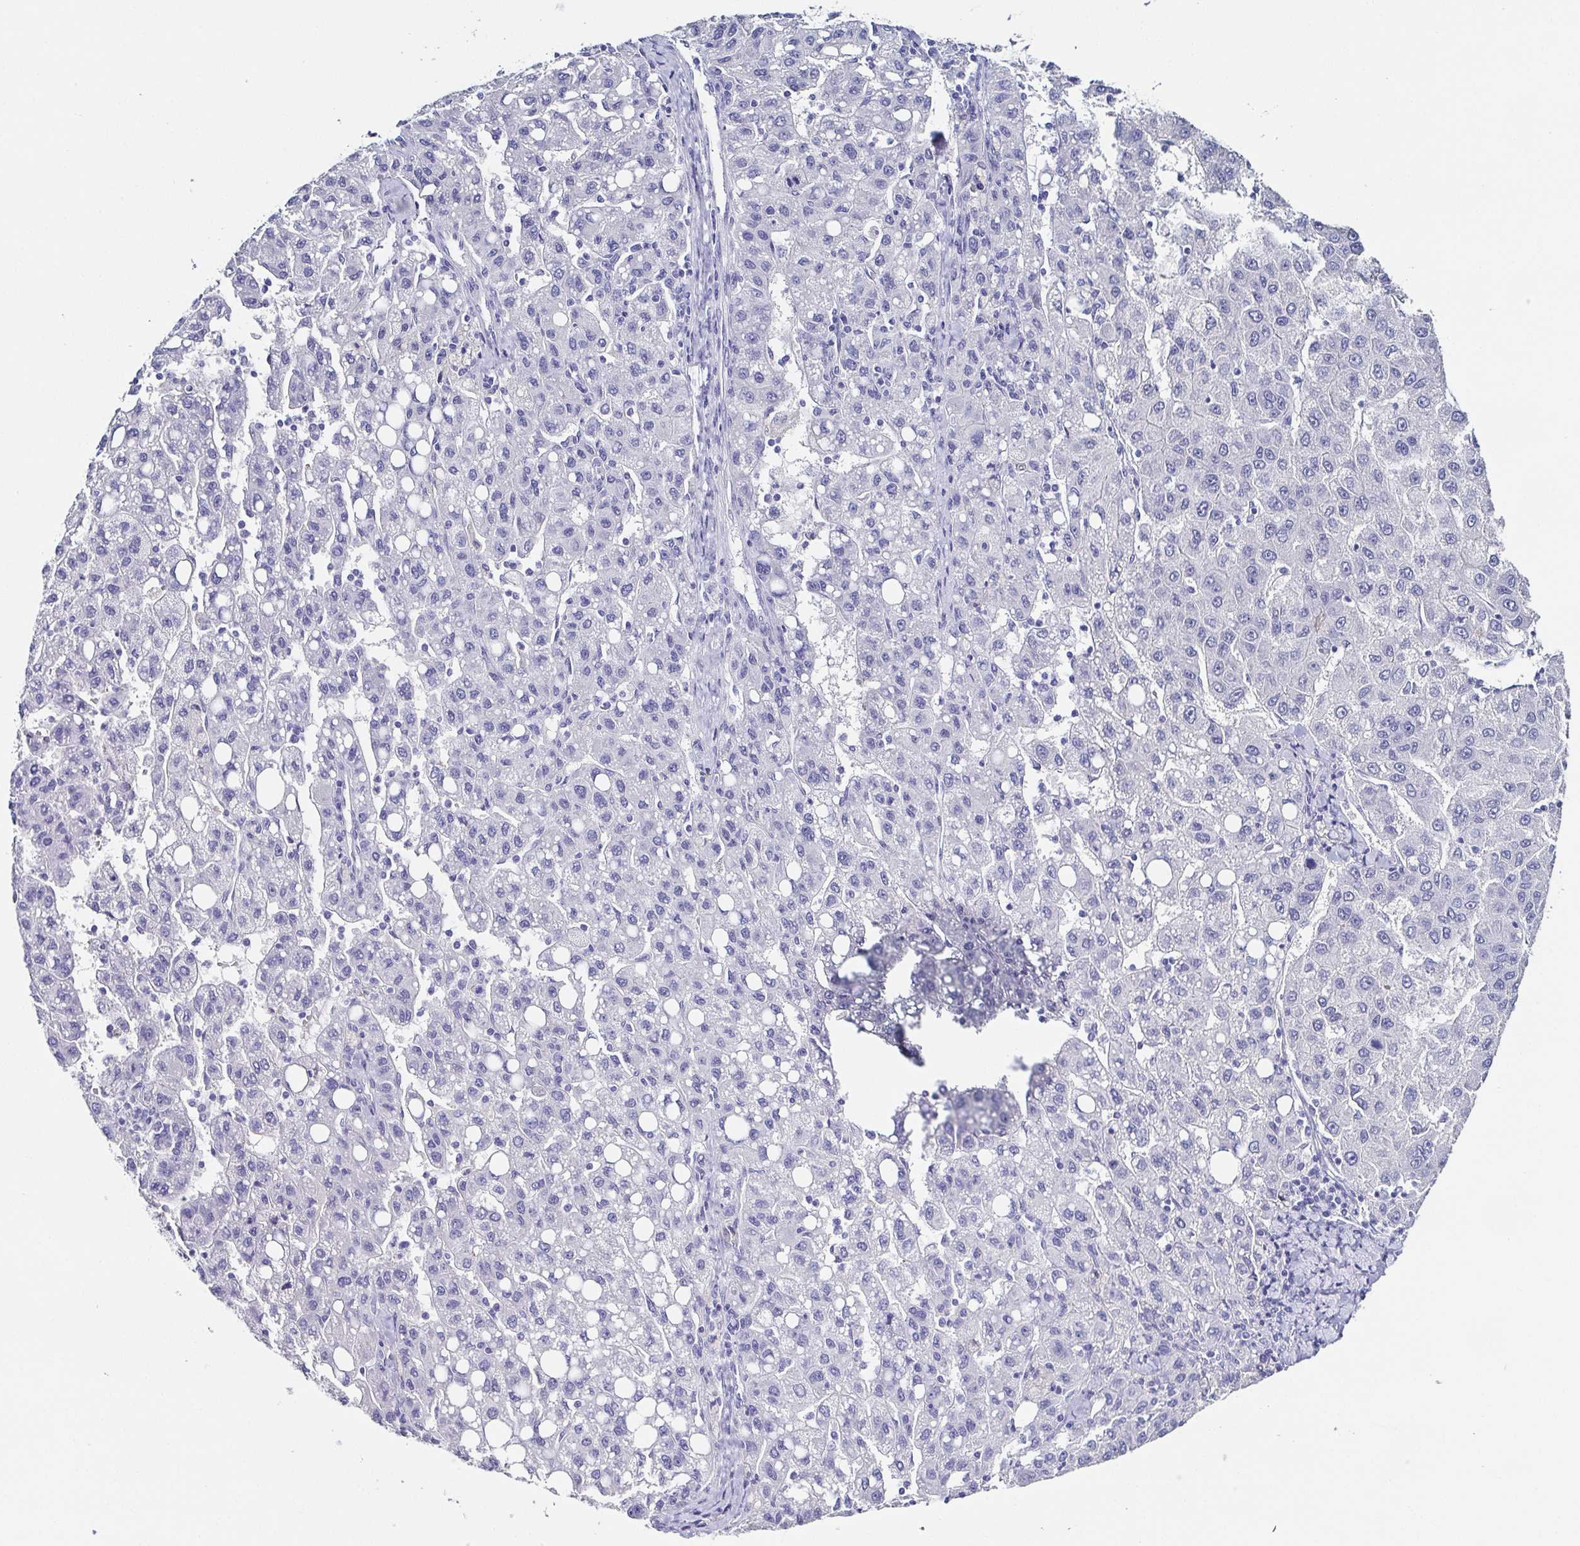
{"staining": {"intensity": "negative", "quantity": "none", "location": "none"}, "tissue": "liver cancer", "cell_type": "Tumor cells", "image_type": "cancer", "snomed": [{"axis": "morphology", "description": "Carcinoma, Hepatocellular, NOS"}, {"axis": "topography", "description": "Liver"}], "caption": "Tumor cells are negative for protein expression in human liver cancer.", "gene": "TNNT2", "patient": {"sex": "female", "age": 82}}